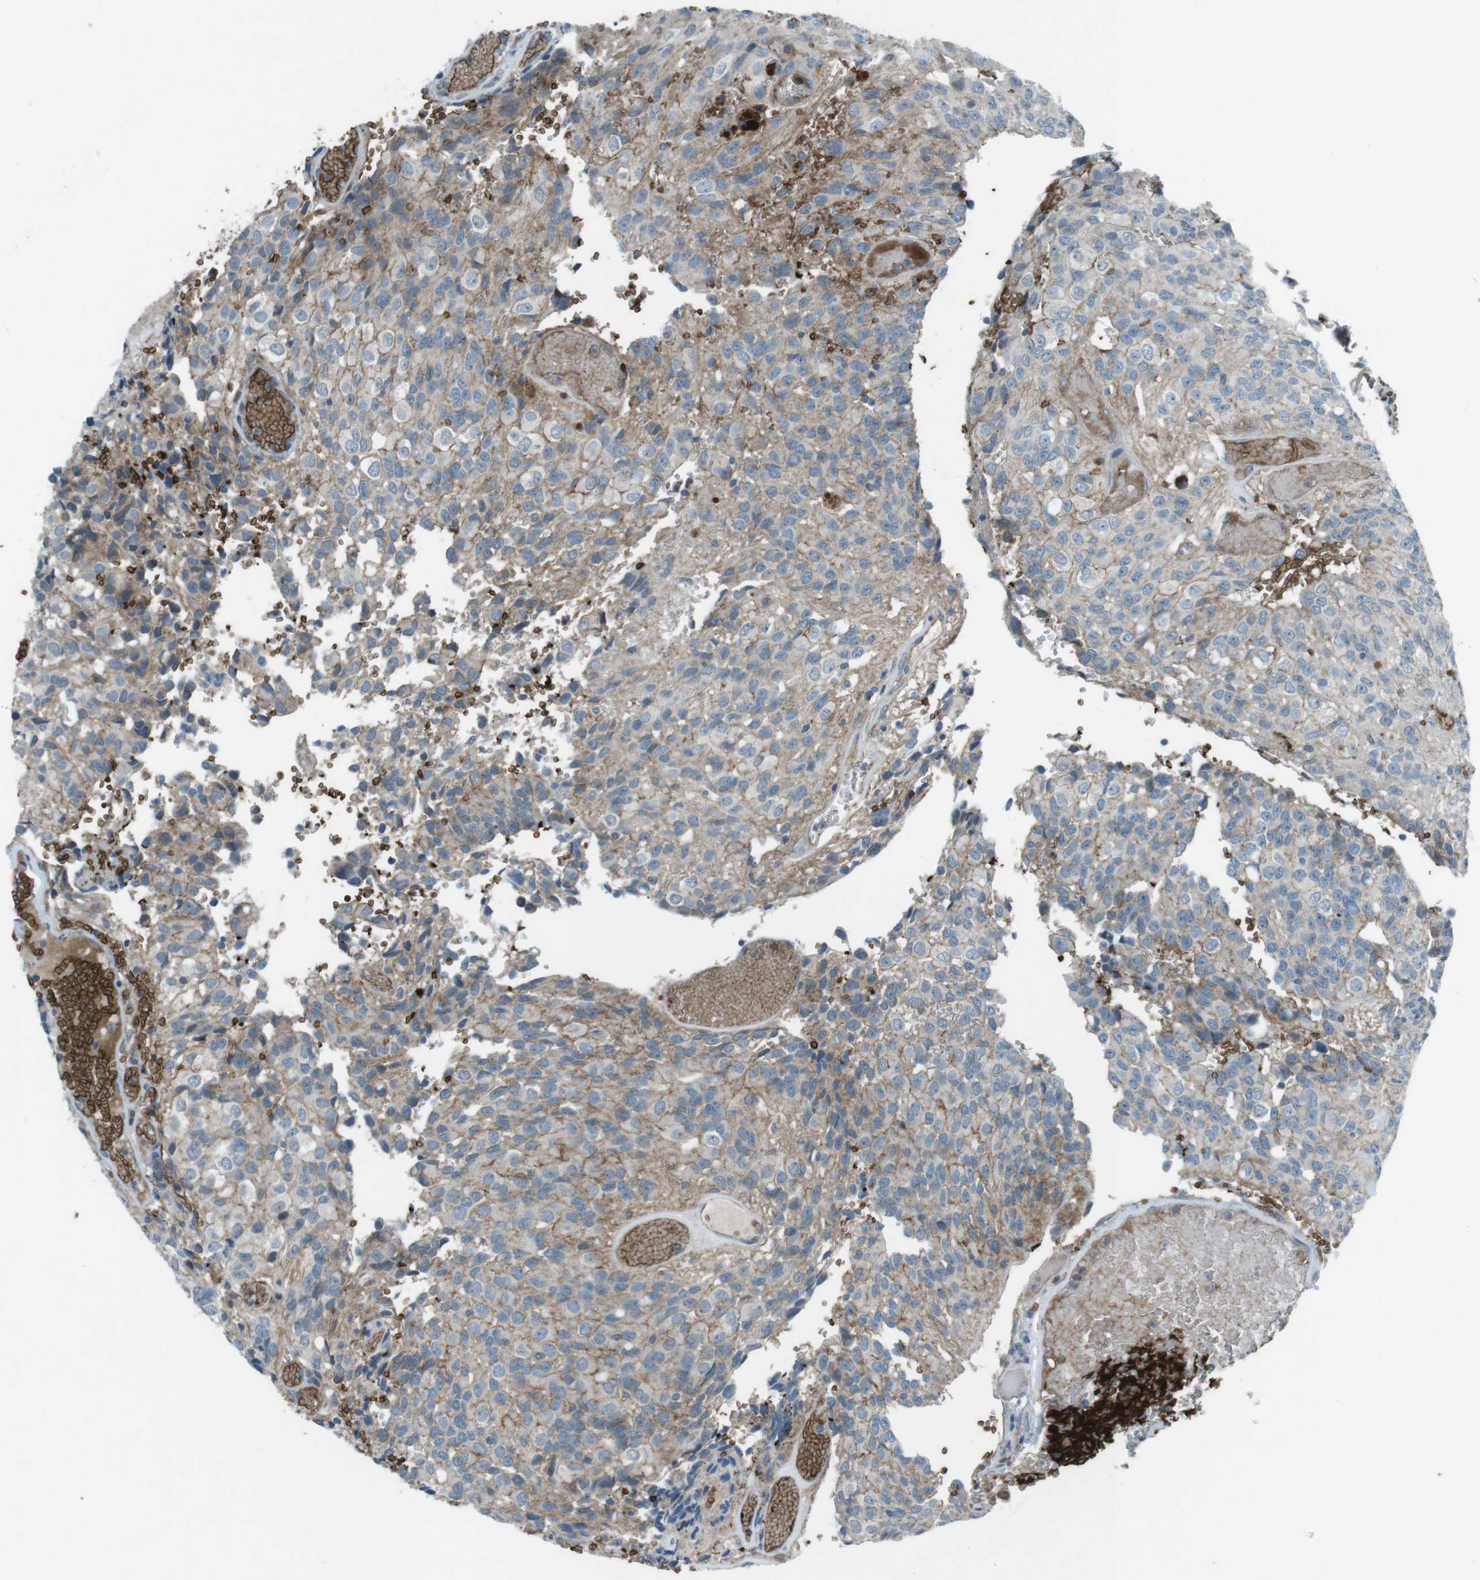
{"staining": {"intensity": "weak", "quantity": "<25%", "location": "cytoplasmic/membranous"}, "tissue": "glioma", "cell_type": "Tumor cells", "image_type": "cancer", "snomed": [{"axis": "morphology", "description": "Glioma, malignant, High grade"}, {"axis": "topography", "description": "Brain"}], "caption": "Protein analysis of glioma demonstrates no significant positivity in tumor cells.", "gene": "SPTA1", "patient": {"sex": "male", "age": 32}}